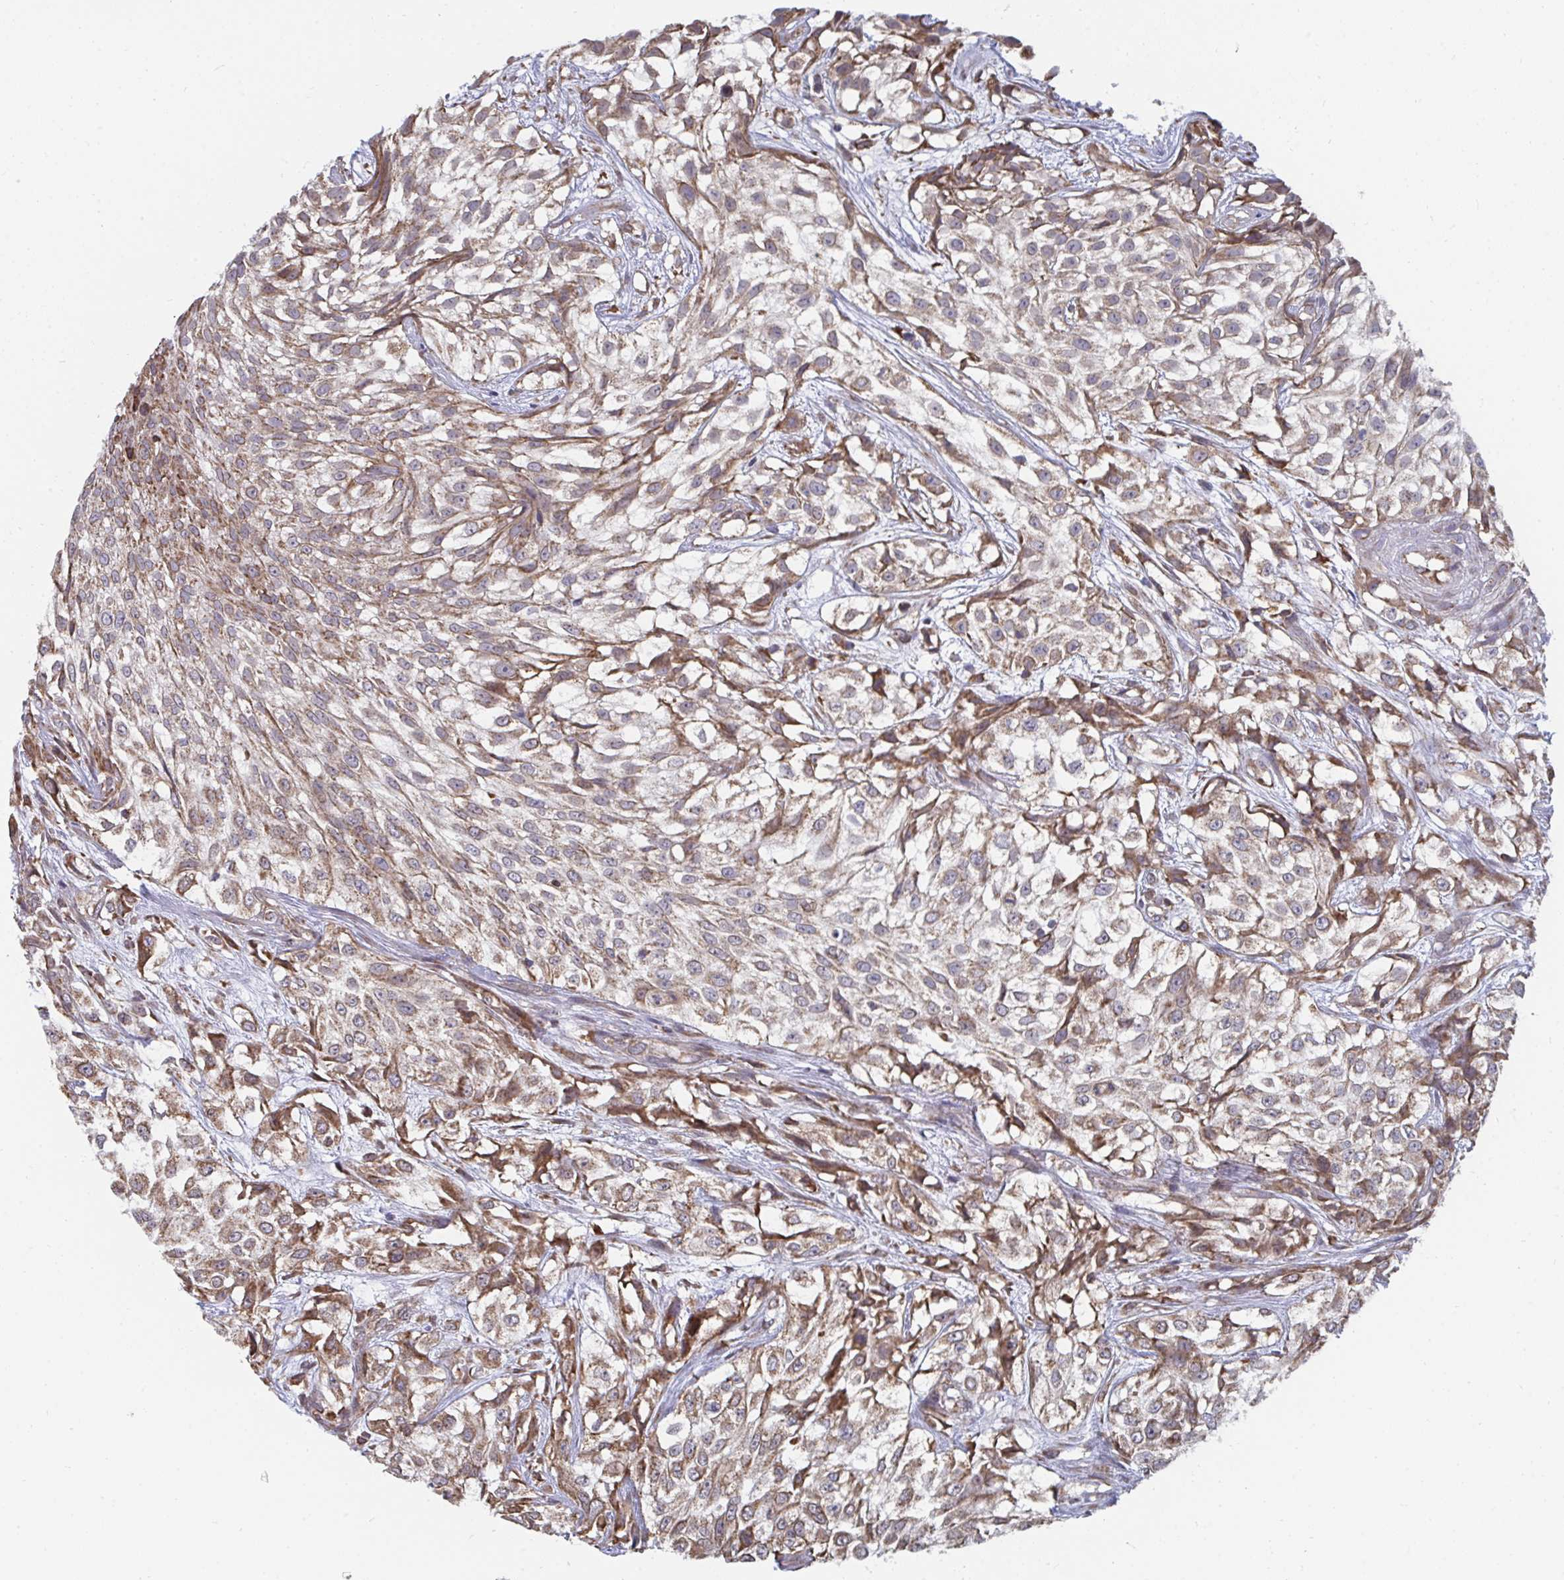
{"staining": {"intensity": "moderate", "quantity": ">75%", "location": "cytoplasmic/membranous"}, "tissue": "urothelial cancer", "cell_type": "Tumor cells", "image_type": "cancer", "snomed": [{"axis": "morphology", "description": "Urothelial carcinoma, High grade"}, {"axis": "topography", "description": "Urinary bladder"}], "caption": "DAB (3,3'-diaminobenzidine) immunohistochemical staining of human urothelial carcinoma (high-grade) demonstrates moderate cytoplasmic/membranous protein positivity in about >75% of tumor cells.", "gene": "ELAVL1", "patient": {"sex": "male", "age": 56}}